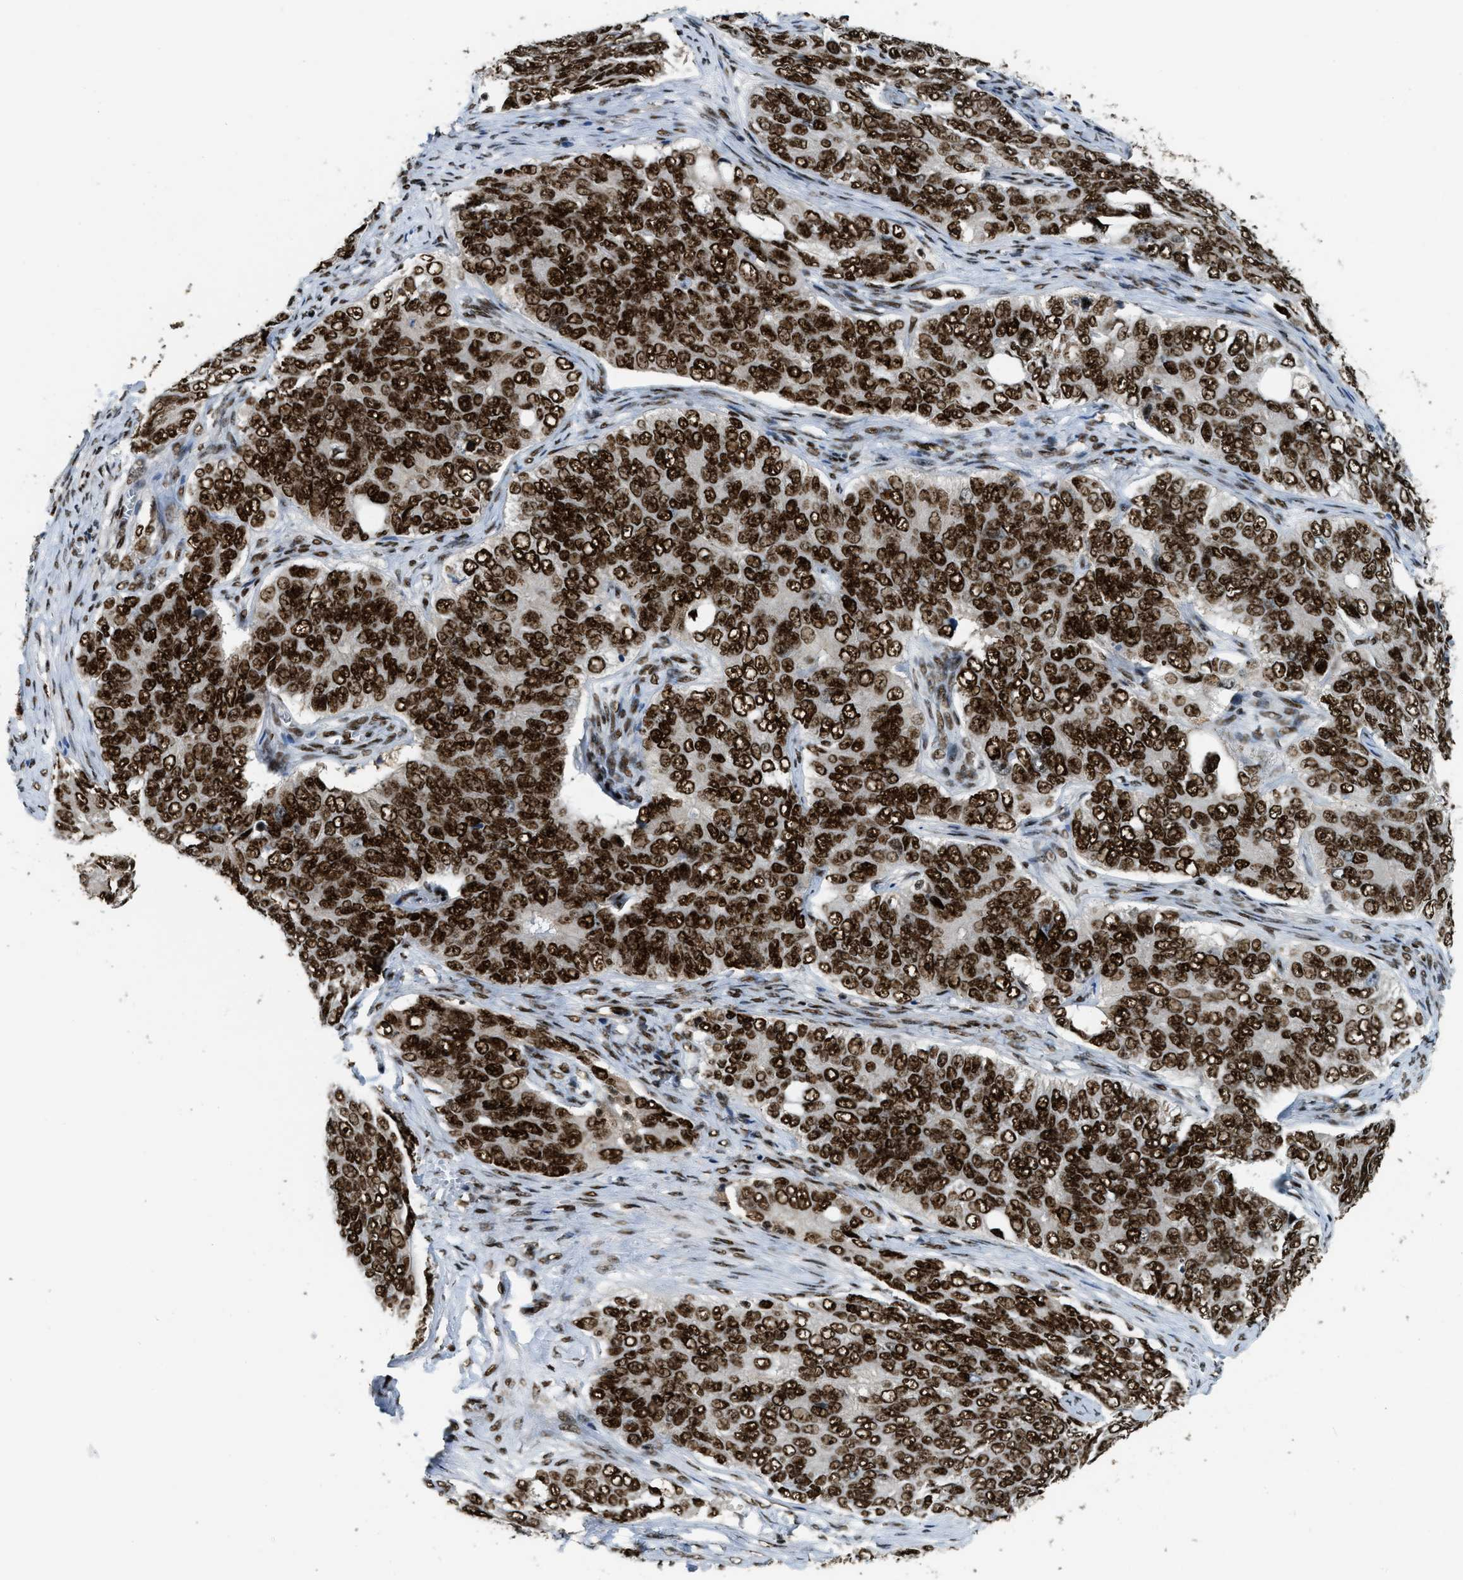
{"staining": {"intensity": "strong", "quantity": ">75%", "location": "nuclear"}, "tissue": "ovarian cancer", "cell_type": "Tumor cells", "image_type": "cancer", "snomed": [{"axis": "morphology", "description": "Carcinoma, endometroid"}, {"axis": "topography", "description": "Ovary"}], "caption": "A photomicrograph of endometroid carcinoma (ovarian) stained for a protein exhibits strong nuclear brown staining in tumor cells.", "gene": "NUMA1", "patient": {"sex": "female", "age": 51}}